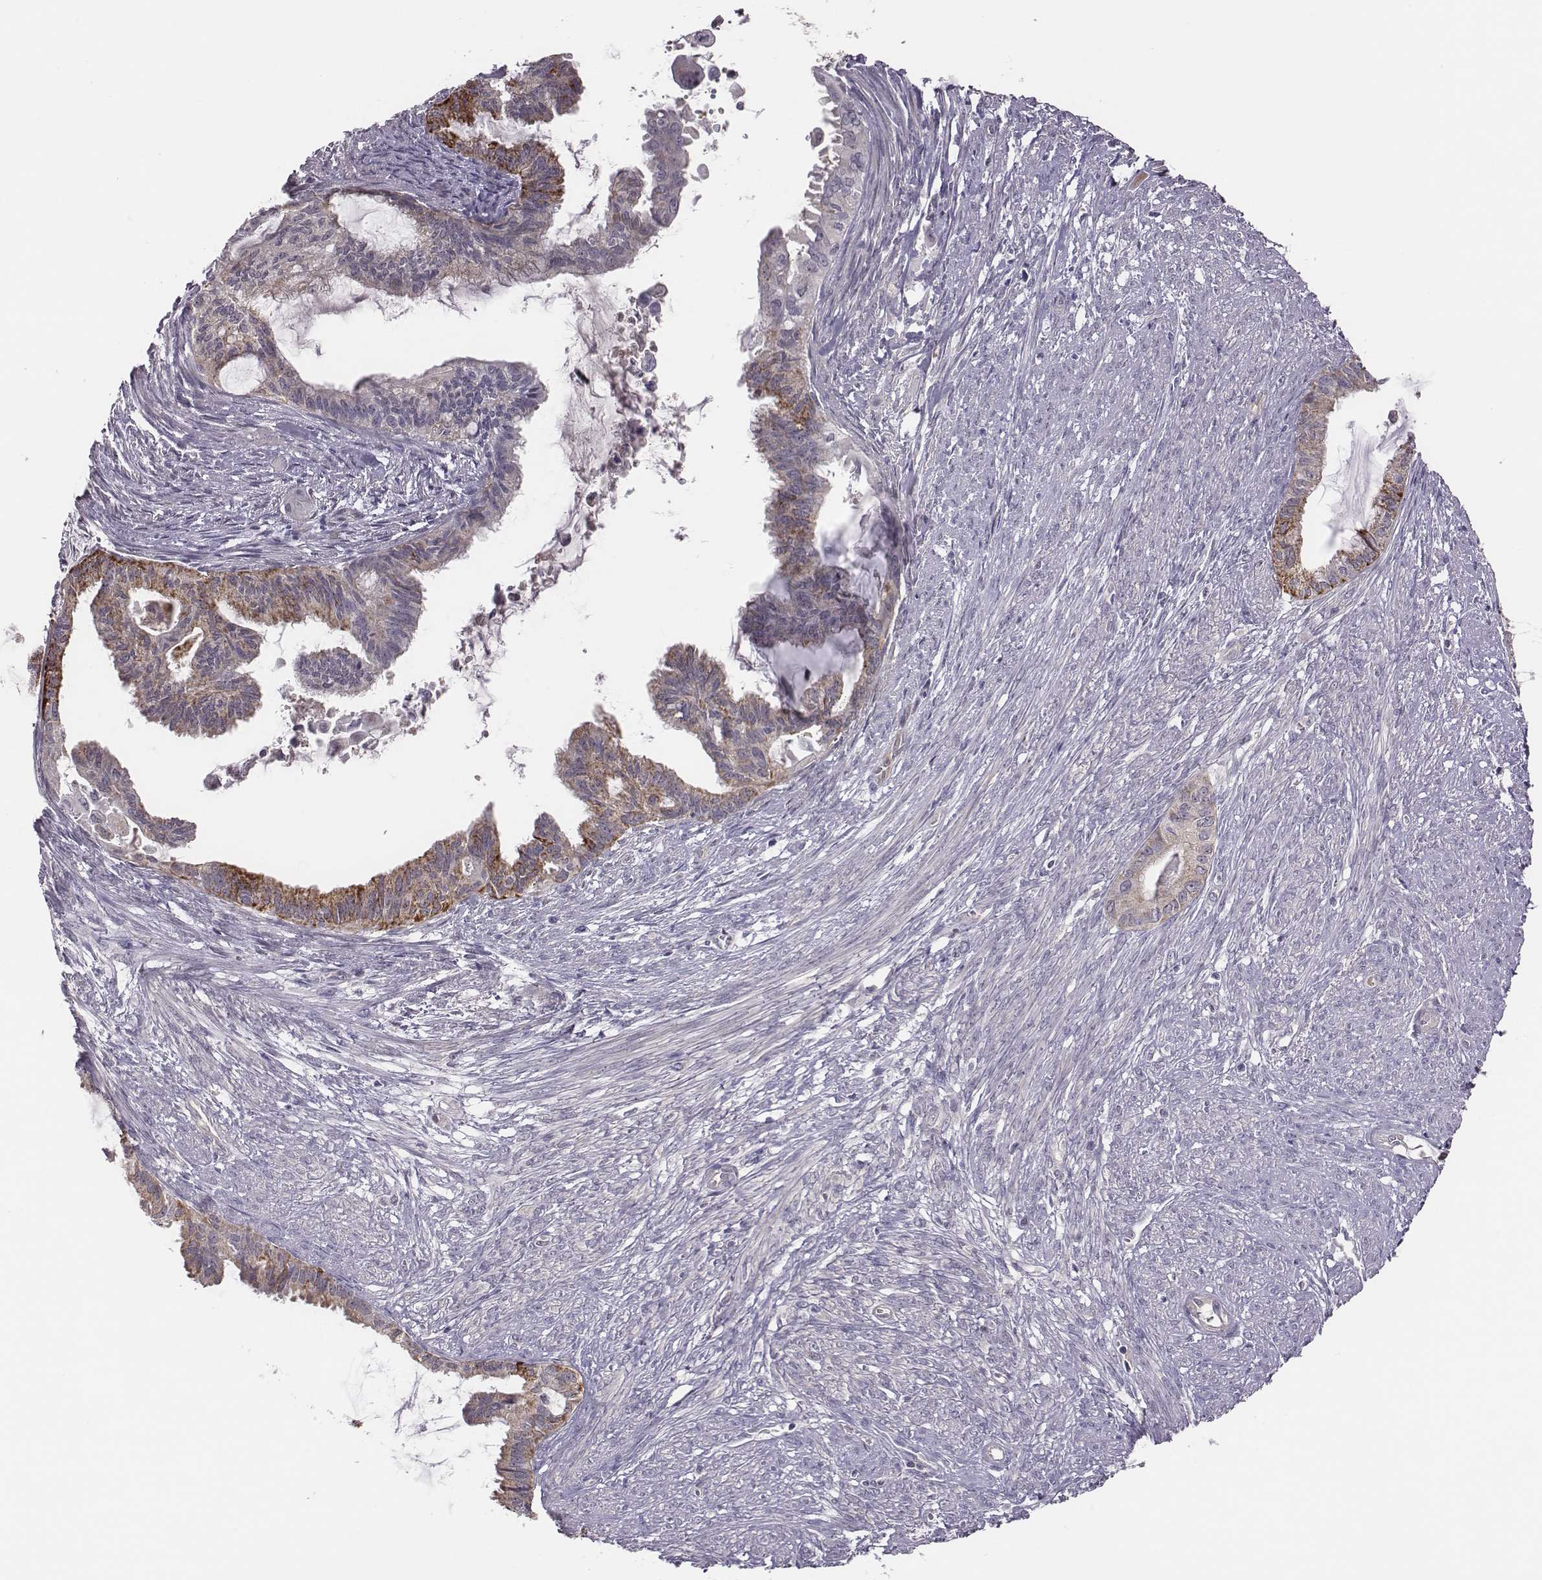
{"staining": {"intensity": "moderate", "quantity": "25%-75%", "location": "cytoplasmic/membranous"}, "tissue": "endometrial cancer", "cell_type": "Tumor cells", "image_type": "cancer", "snomed": [{"axis": "morphology", "description": "Adenocarcinoma, NOS"}, {"axis": "topography", "description": "Endometrium"}], "caption": "Tumor cells exhibit medium levels of moderate cytoplasmic/membranous staining in approximately 25%-75% of cells in endometrial cancer. The protein is stained brown, and the nuclei are stained in blue (DAB IHC with brightfield microscopy, high magnification).", "gene": "KMO", "patient": {"sex": "female", "age": 86}}